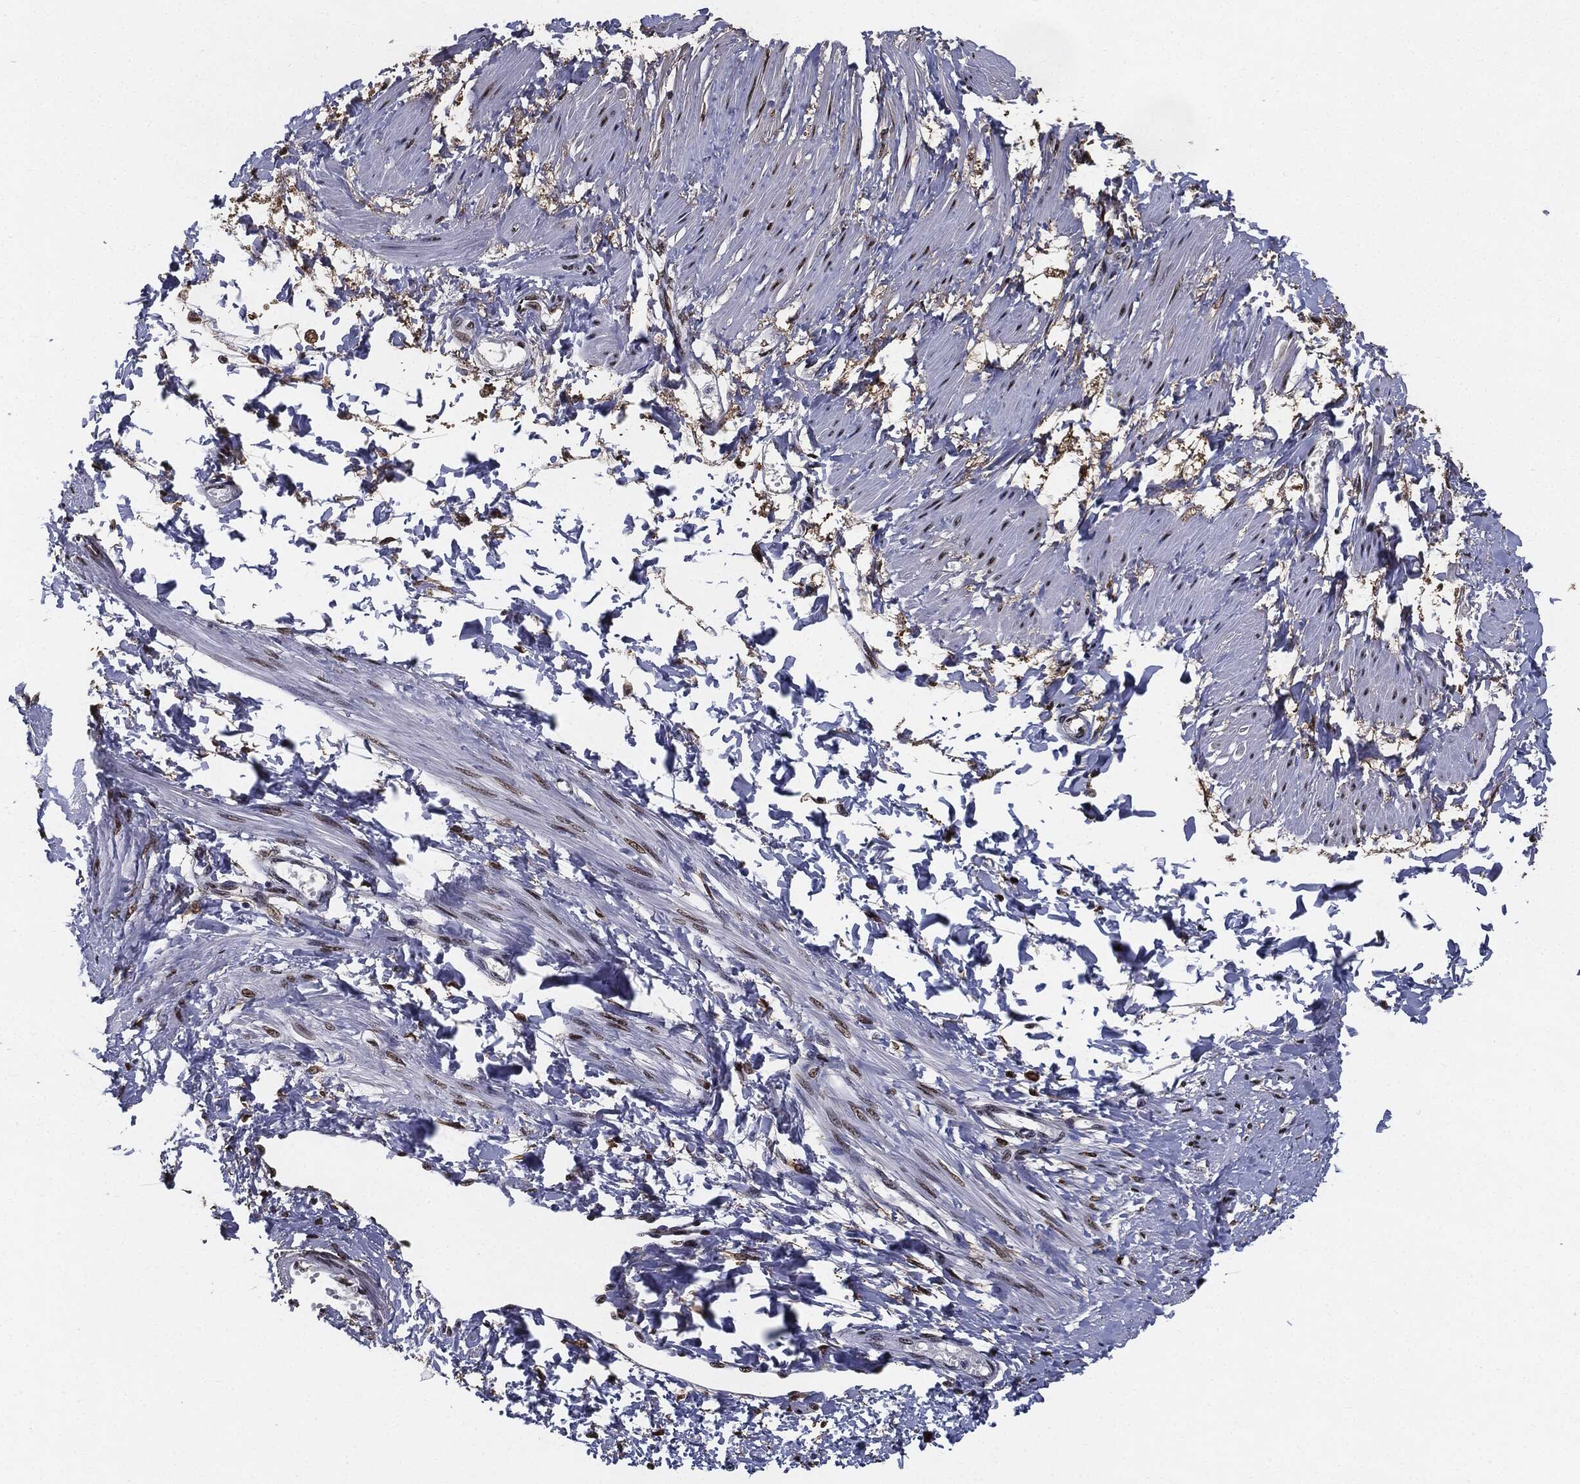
{"staining": {"intensity": "strong", "quantity": ">75%", "location": "nuclear"}, "tissue": "smooth muscle", "cell_type": "Smooth muscle cells", "image_type": "normal", "snomed": [{"axis": "morphology", "description": "Normal tissue, NOS"}, {"axis": "topography", "description": "Smooth muscle"}, {"axis": "topography", "description": "Uterus"}], "caption": "Immunohistochemistry staining of benign smooth muscle, which reveals high levels of strong nuclear staining in about >75% of smooth muscle cells indicating strong nuclear protein positivity. The staining was performed using DAB (brown) for protein detection and nuclei were counterstained in hematoxylin (blue).", "gene": "JUN", "patient": {"sex": "female", "age": 39}}